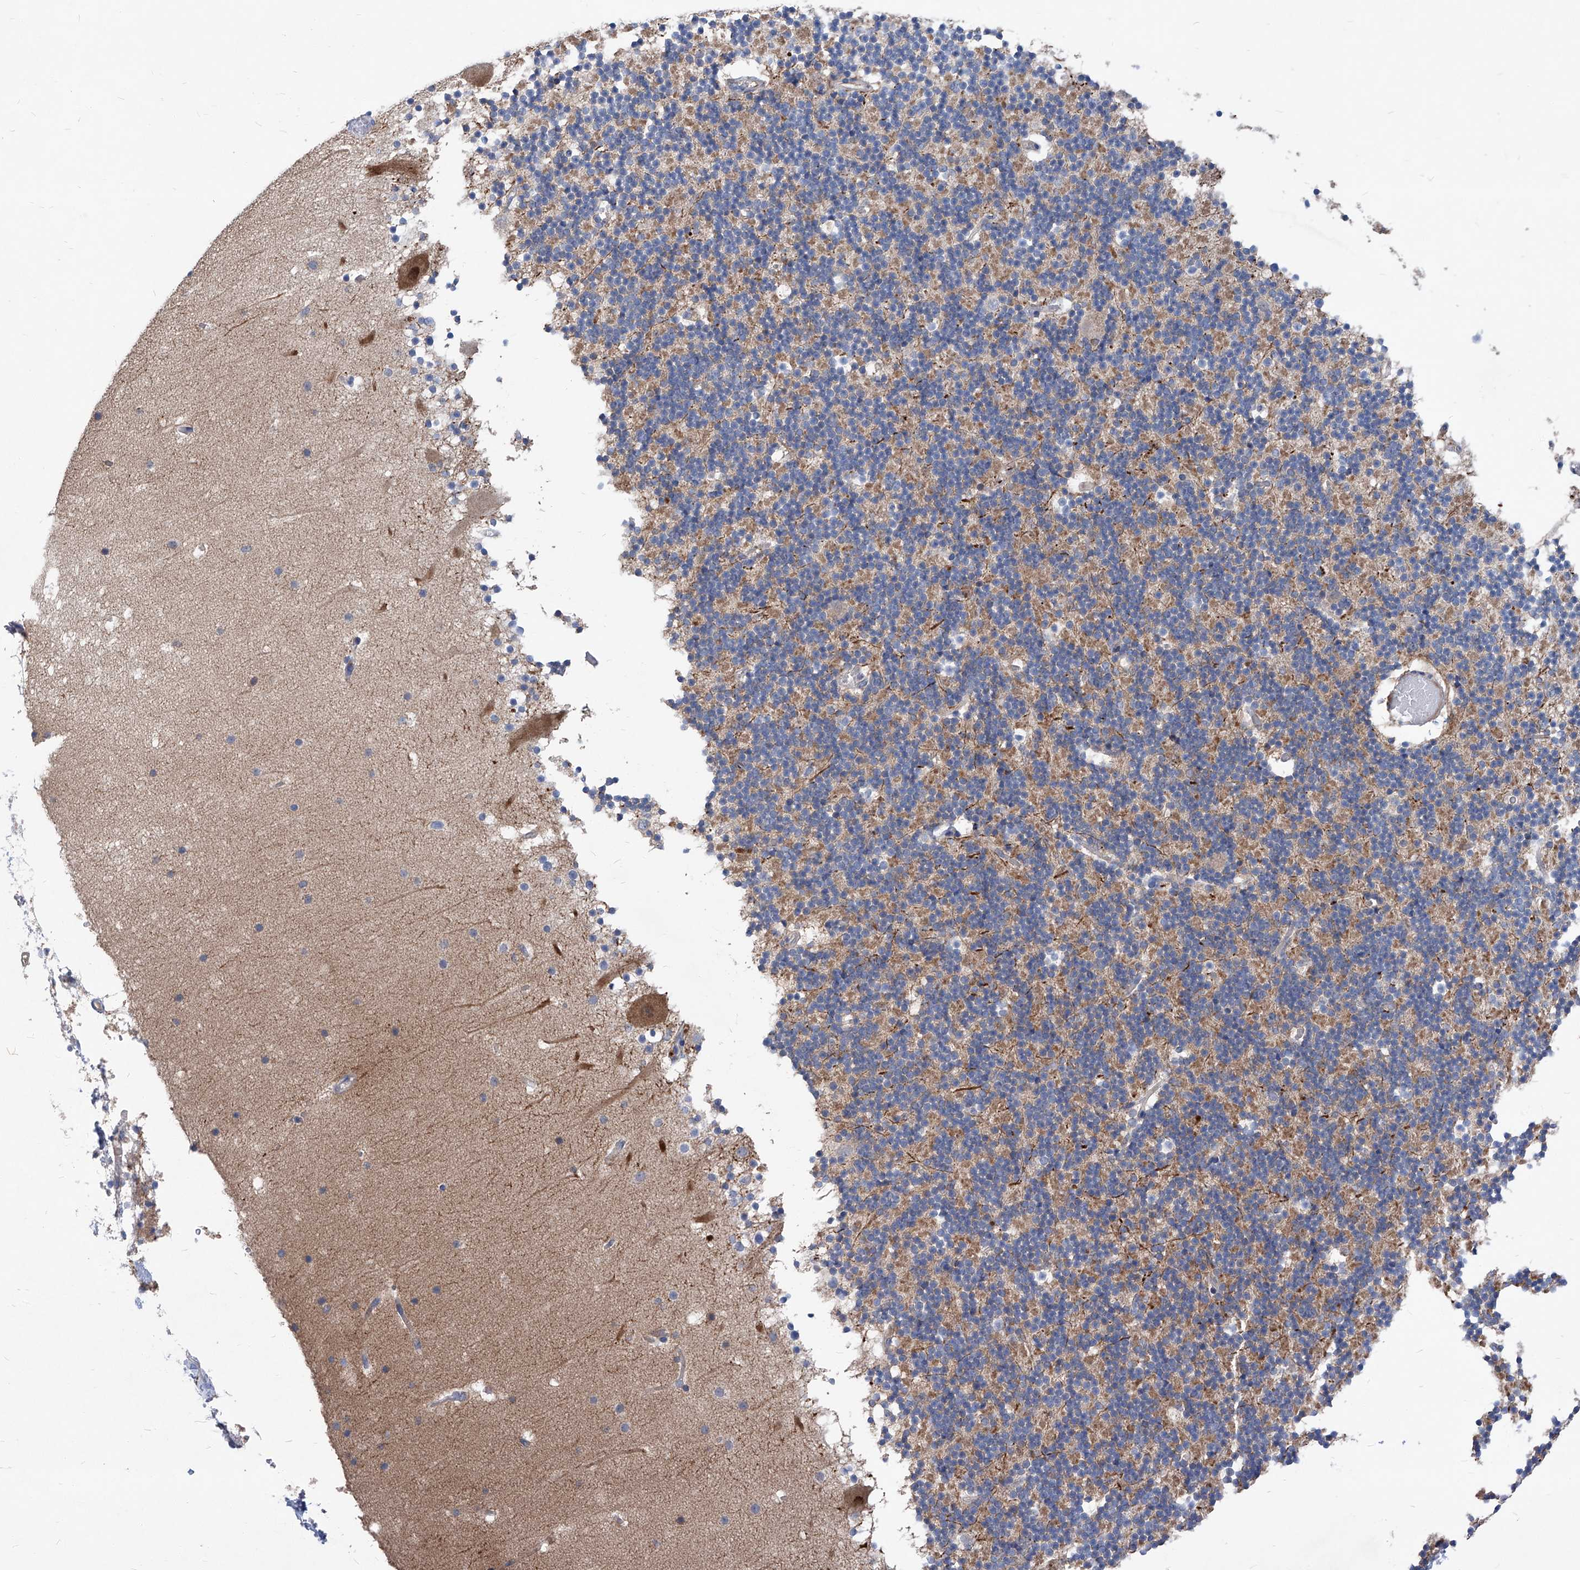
{"staining": {"intensity": "weak", "quantity": "25%-75%", "location": "cytoplasmic/membranous"}, "tissue": "cerebellum", "cell_type": "Cells in granular layer", "image_type": "normal", "snomed": [{"axis": "morphology", "description": "Normal tissue, NOS"}, {"axis": "topography", "description": "Cerebellum"}], "caption": "Weak cytoplasmic/membranous protein staining is identified in approximately 25%-75% of cells in granular layer in cerebellum. (brown staining indicates protein expression, while blue staining denotes nuclei).", "gene": "EPHA8", "patient": {"sex": "male", "age": 57}}